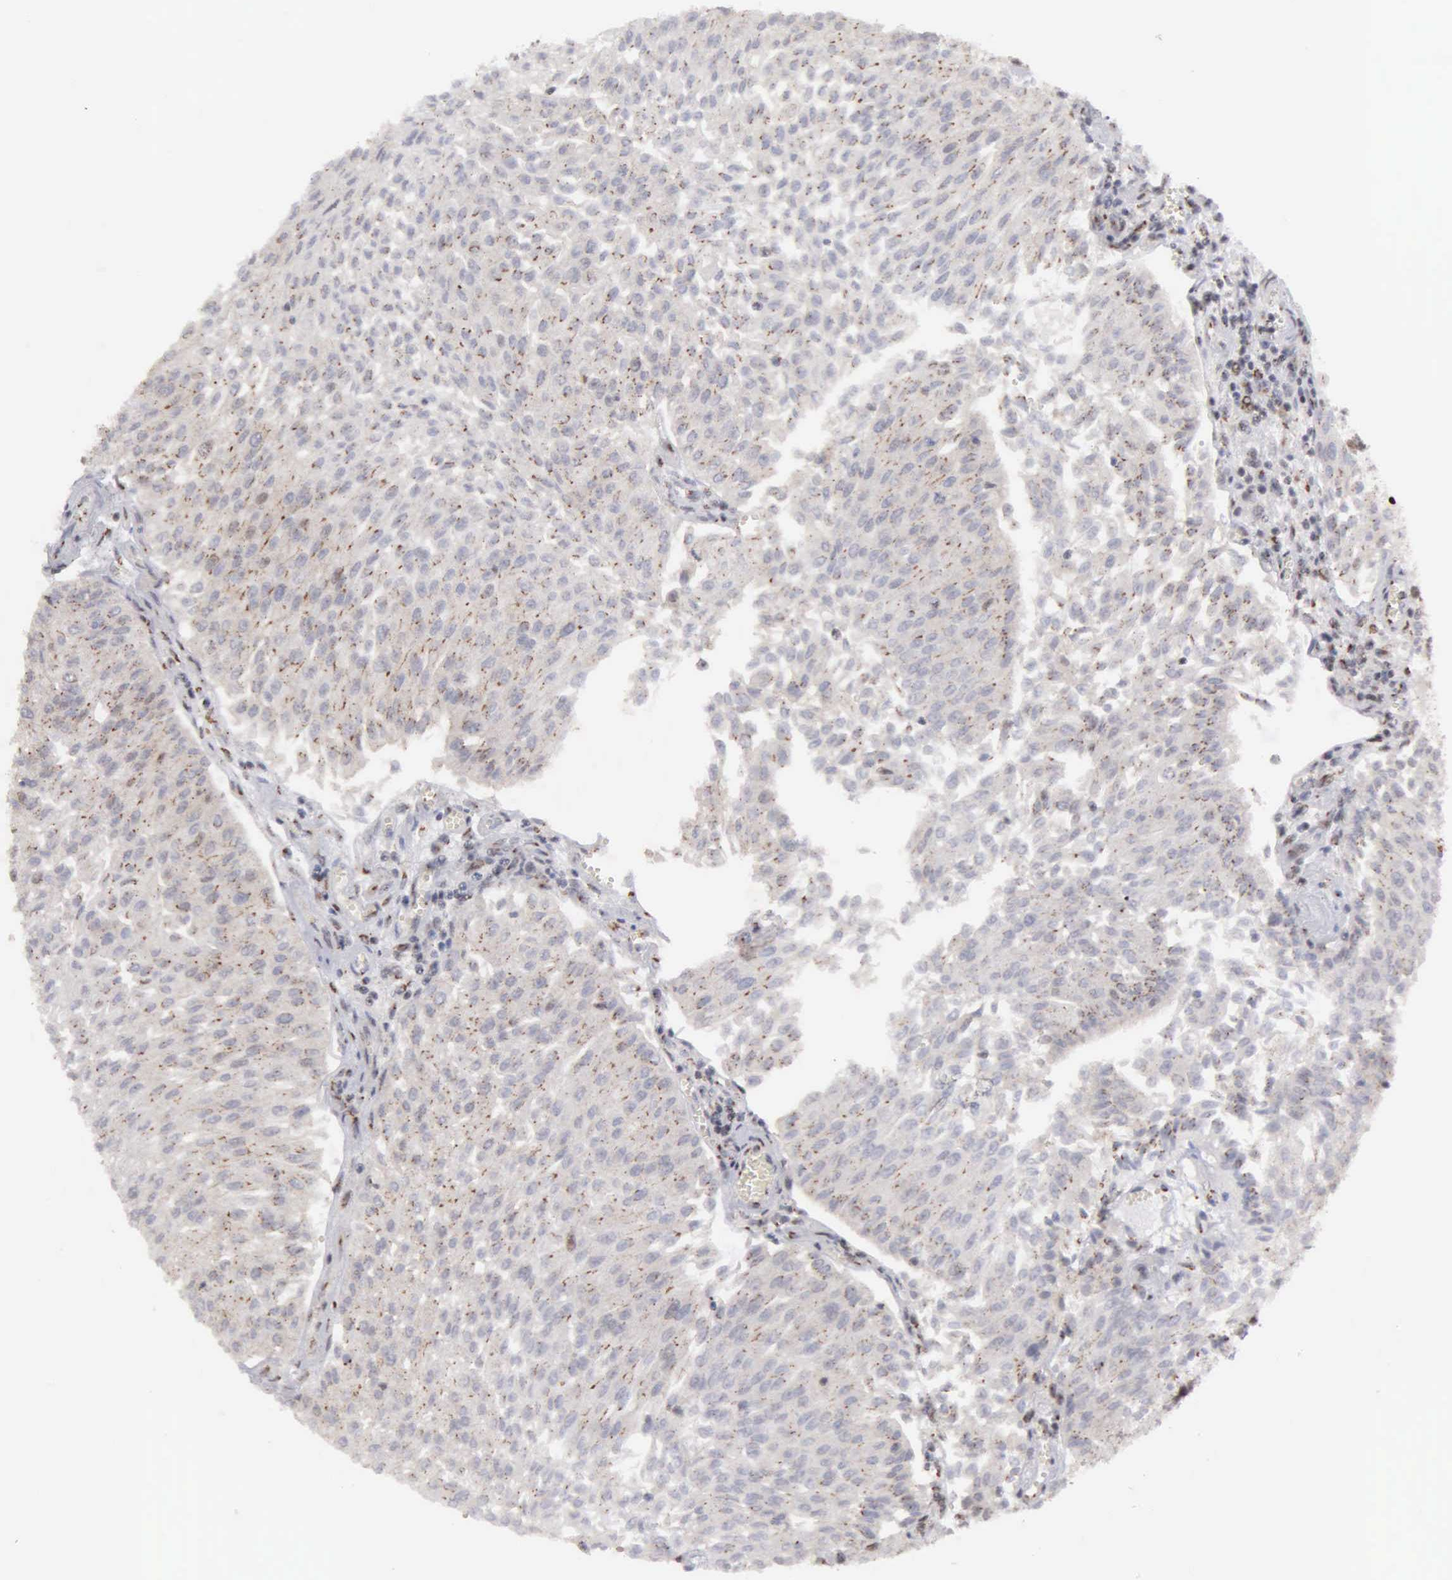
{"staining": {"intensity": "moderate", "quantity": "25%-75%", "location": "cytoplasmic/membranous"}, "tissue": "urothelial cancer", "cell_type": "Tumor cells", "image_type": "cancer", "snomed": [{"axis": "morphology", "description": "Urothelial carcinoma, Low grade"}, {"axis": "topography", "description": "Urinary bladder"}], "caption": "Tumor cells exhibit medium levels of moderate cytoplasmic/membranous expression in about 25%-75% of cells in urothelial cancer.", "gene": "GTF2A1", "patient": {"sex": "male", "age": 86}}